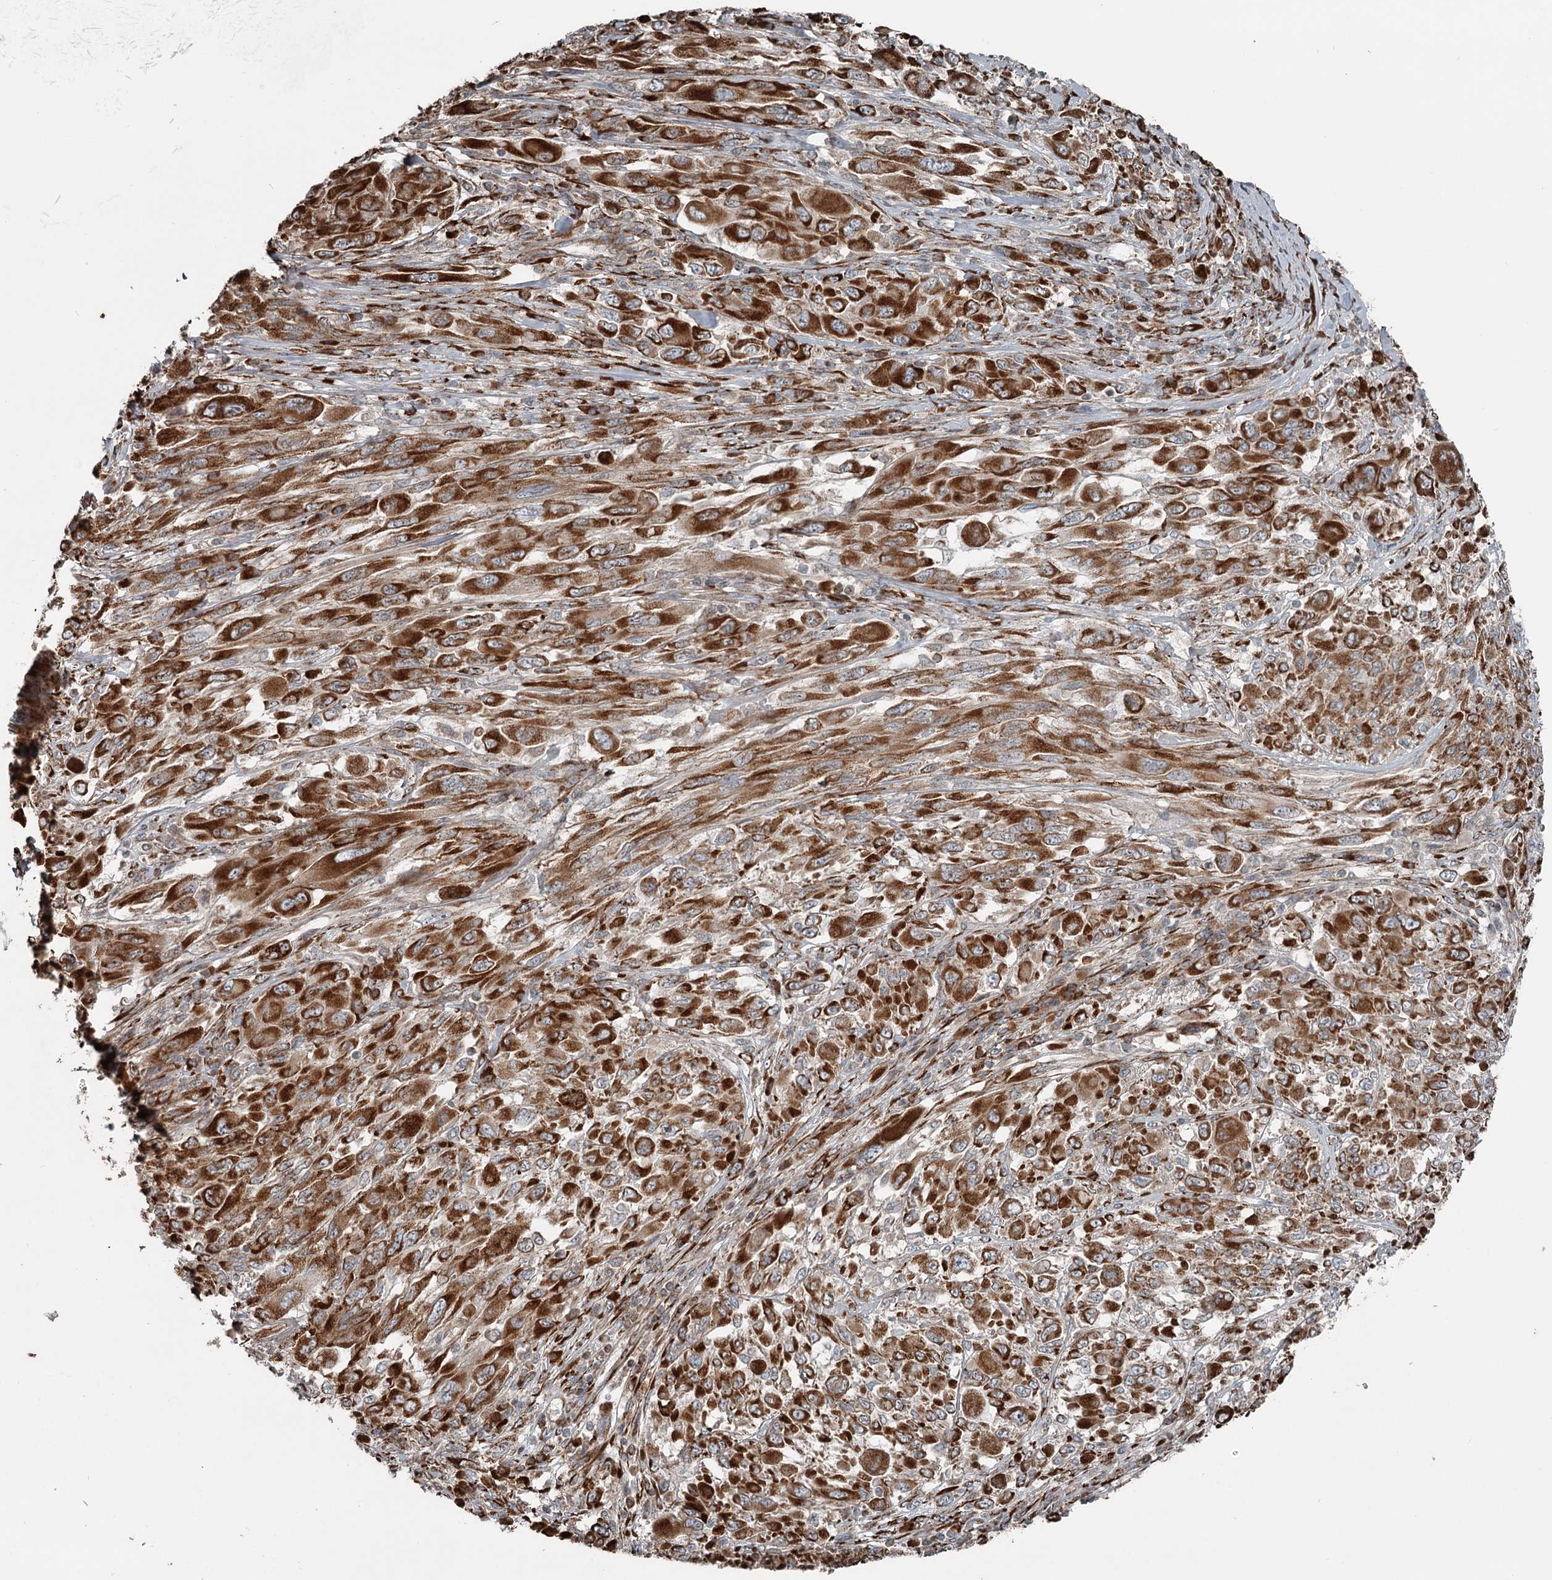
{"staining": {"intensity": "strong", "quantity": ">75%", "location": "cytoplasmic/membranous"}, "tissue": "melanoma", "cell_type": "Tumor cells", "image_type": "cancer", "snomed": [{"axis": "morphology", "description": "Malignant melanoma, NOS"}, {"axis": "topography", "description": "Skin"}], "caption": "Strong cytoplasmic/membranous protein staining is identified in about >75% of tumor cells in melanoma.", "gene": "RASSF8", "patient": {"sex": "female", "age": 91}}